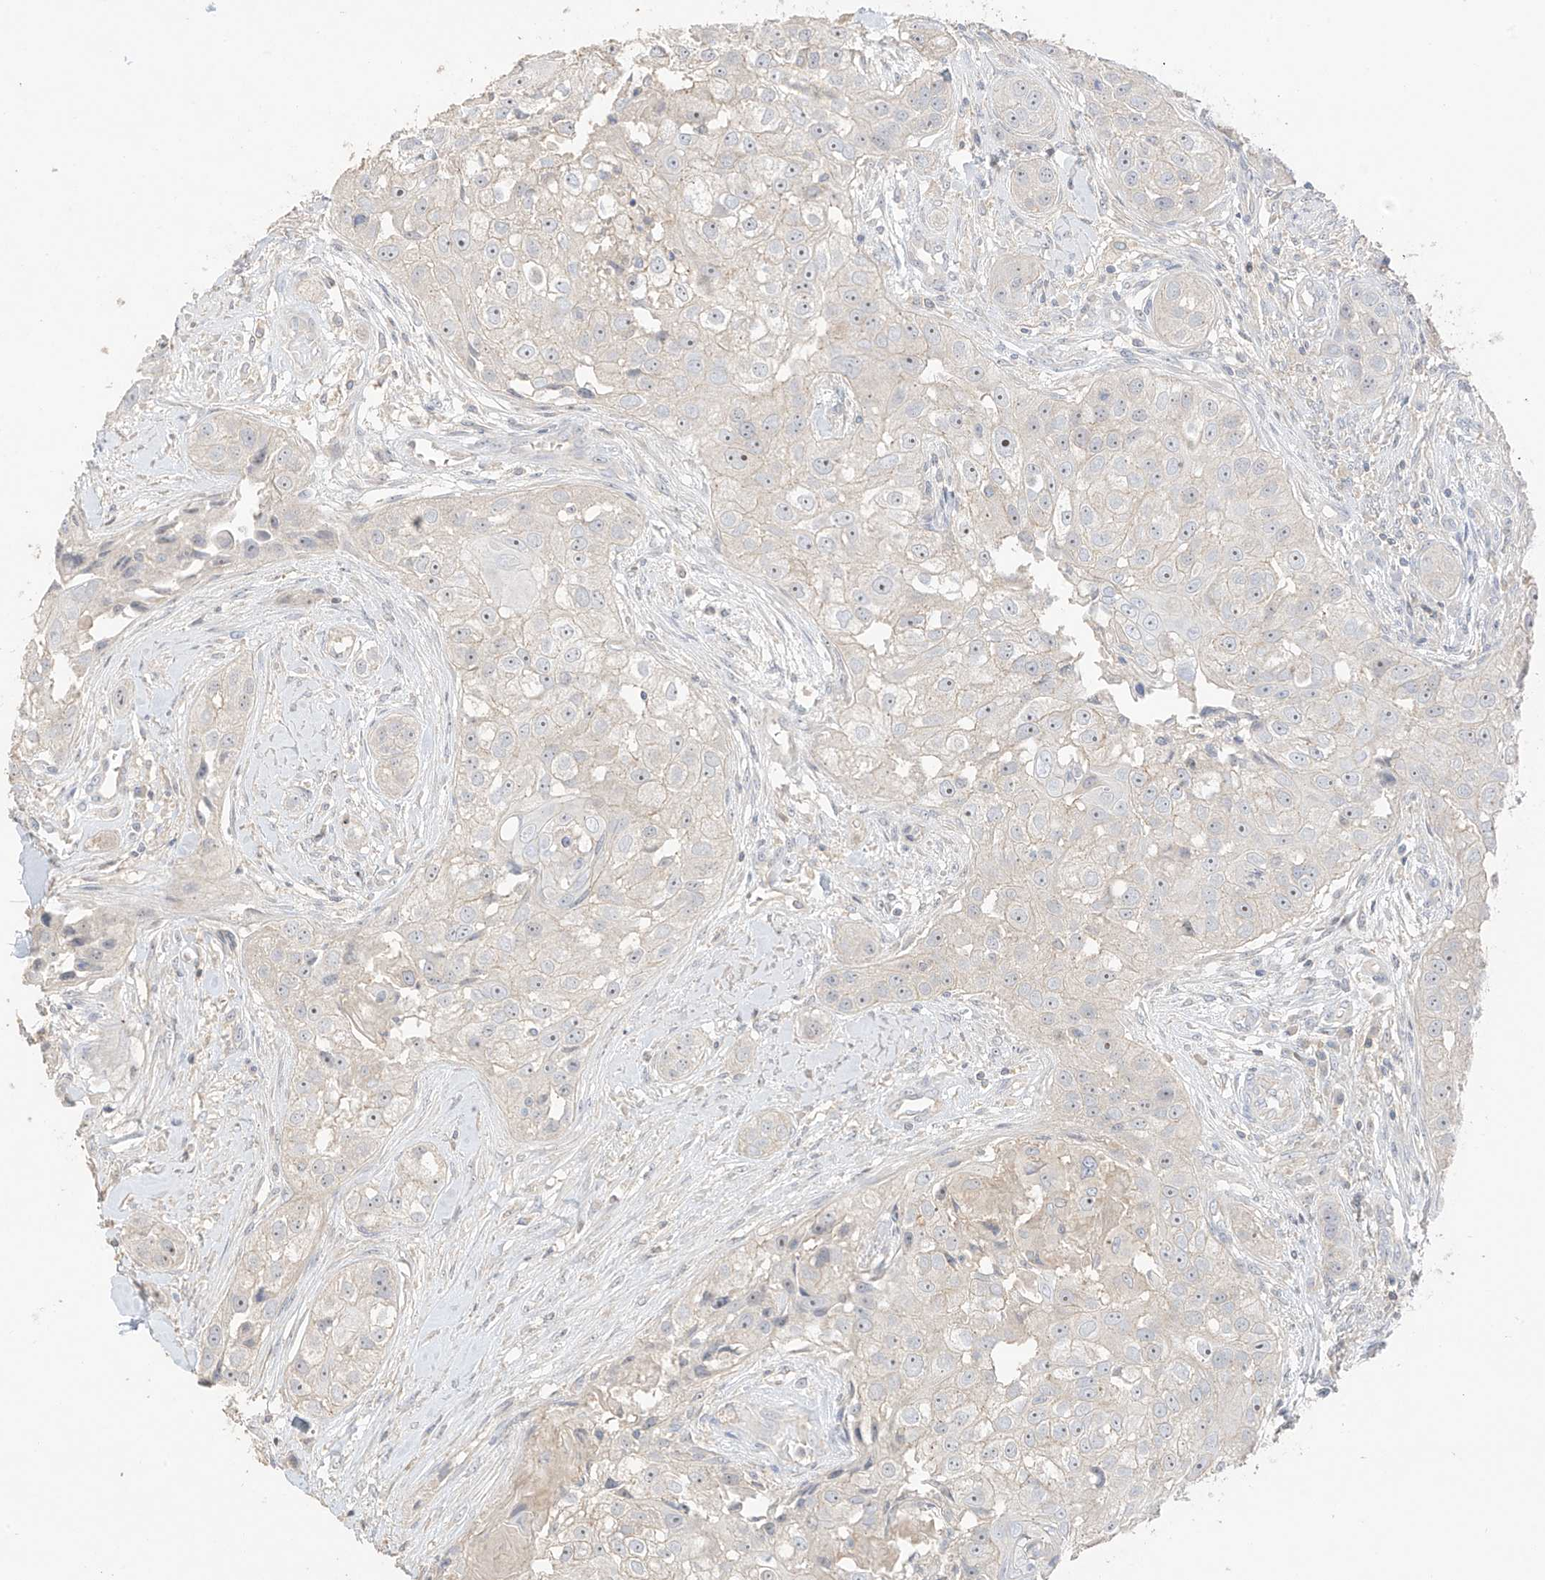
{"staining": {"intensity": "weak", "quantity": ">75%", "location": "nuclear"}, "tissue": "head and neck cancer", "cell_type": "Tumor cells", "image_type": "cancer", "snomed": [{"axis": "morphology", "description": "Normal tissue, NOS"}, {"axis": "morphology", "description": "Squamous cell carcinoma, NOS"}, {"axis": "topography", "description": "Skeletal muscle"}, {"axis": "topography", "description": "Head-Neck"}], "caption": "Immunohistochemistry photomicrograph of neoplastic tissue: human head and neck squamous cell carcinoma stained using IHC reveals low levels of weak protein expression localized specifically in the nuclear of tumor cells, appearing as a nuclear brown color.", "gene": "ZBTB41", "patient": {"sex": "male", "age": 51}}